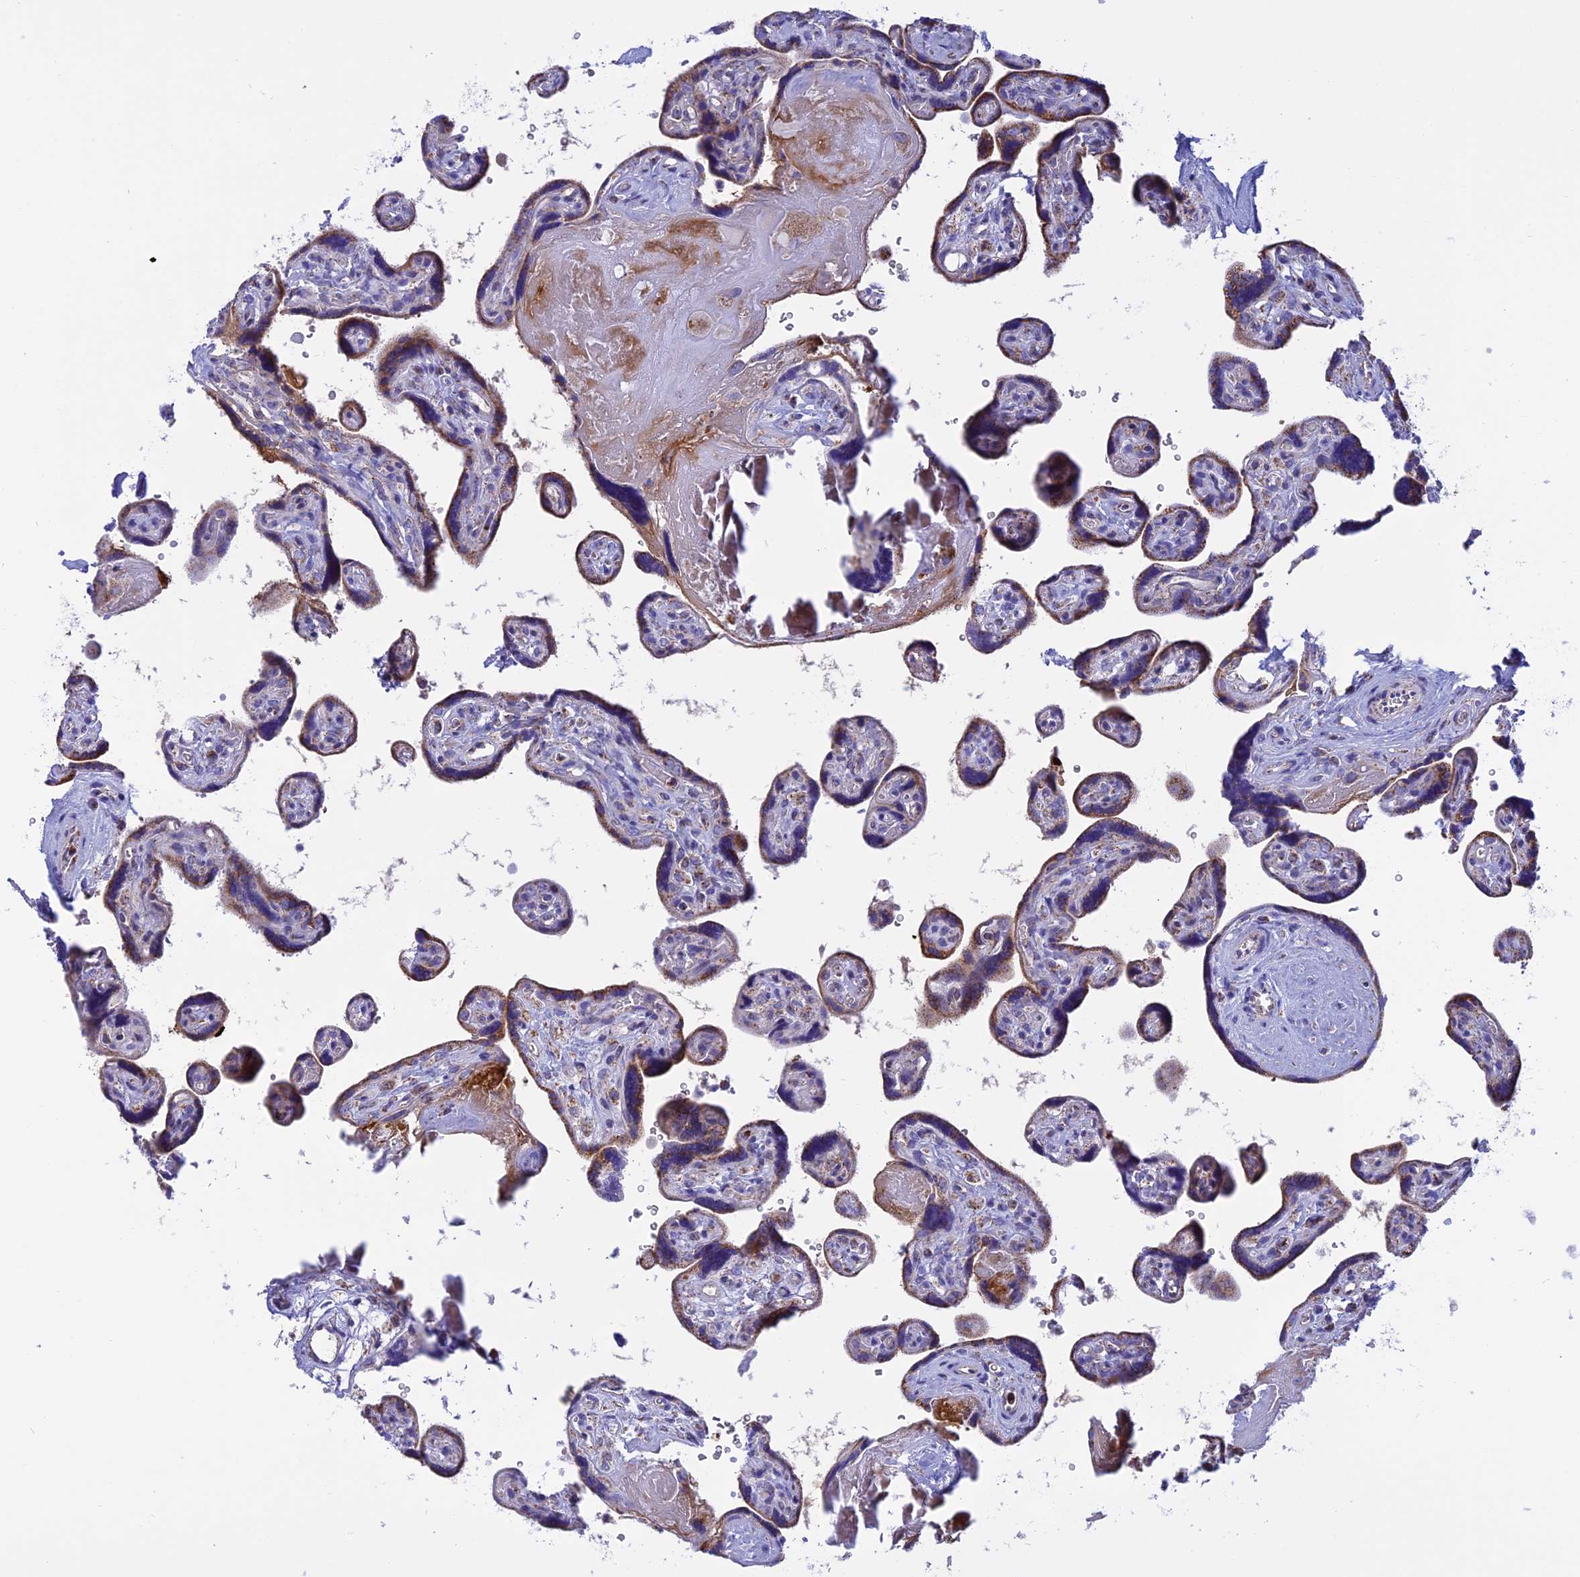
{"staining": {"intensity": "weak", "quantity": "<25%", "location": "cytoplasmic/membranous"}, "tissue": "placenta", "cell_type": "Decidual cells", "image_type": "normal", "snomed": [{"axis": "morphology", "description": "Normal tissue, NOS"}, {"axis": "topography", "description": "Placenta"}], "caption": "A high-resolution micrograph shows immunohistochemistry (IHC) staining of unremarkable placenta, which displays no significant staining in decidual cells.", "gene": "KCNG1", "patient": {"sex": "female", "age": 39}}